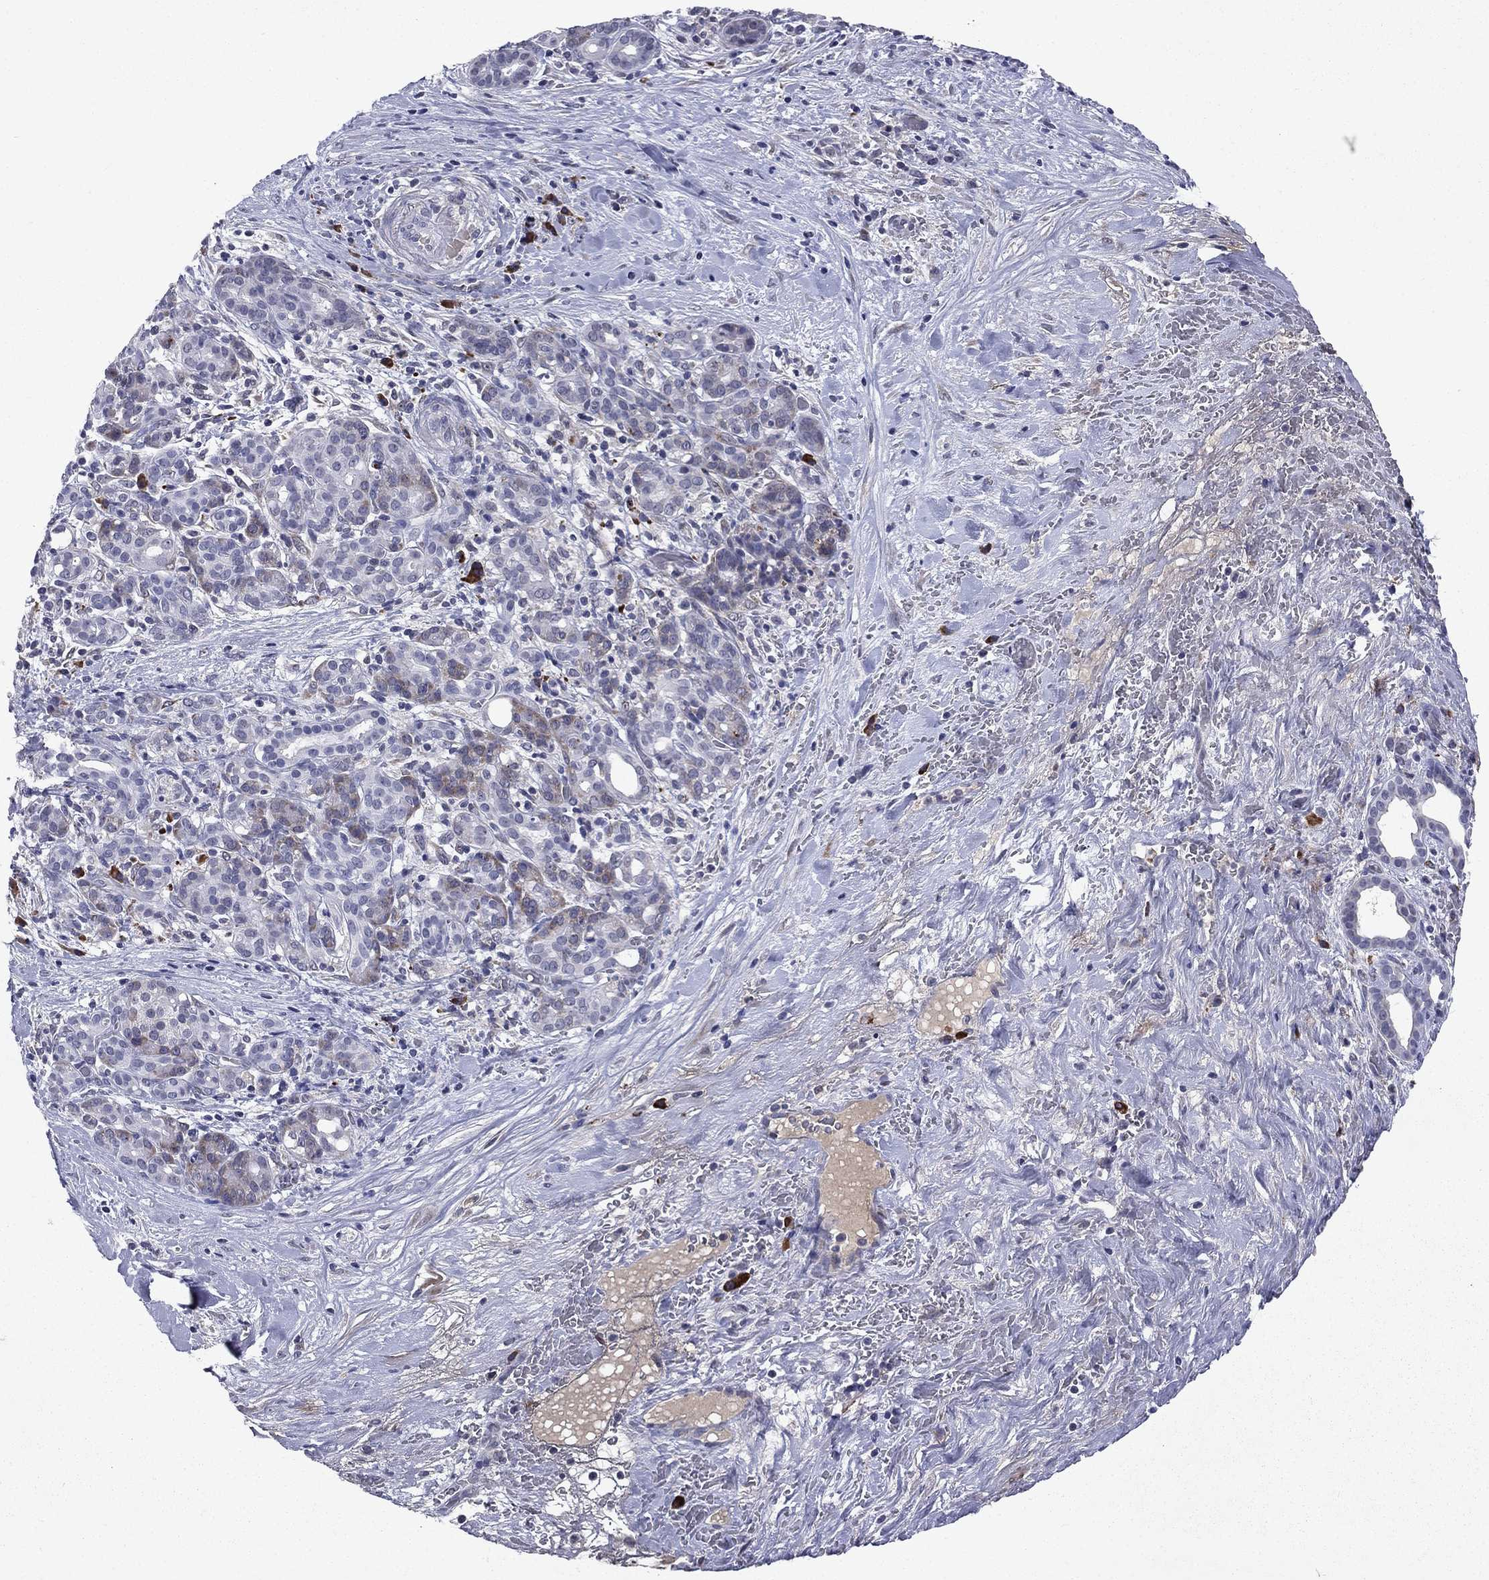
{"staining": {"intensity": "weak", "quantity": "<25%", "location": "cytoplasmic/membranous"}, "tissue": "pancreatic cancer", "cell_type": "Tumor cells", "image_type": "cancer", "snomed": [{"axis": "morphology", "description": "Adenocarcinoma, NOS"}, {"axis": "topography", "description": "Pancreas"}], "caption": "Histopathology image shows no protein expression in tumor cells of pancreatic adenocarcinoma tissue. (DAB (3,3'-diaminobenzidine) immunohistochemistry (IHC) visualized using brightfield microscopy, high magnification).", "gene": "ECM1", "patient": {"sex": "male", "age": 44}}